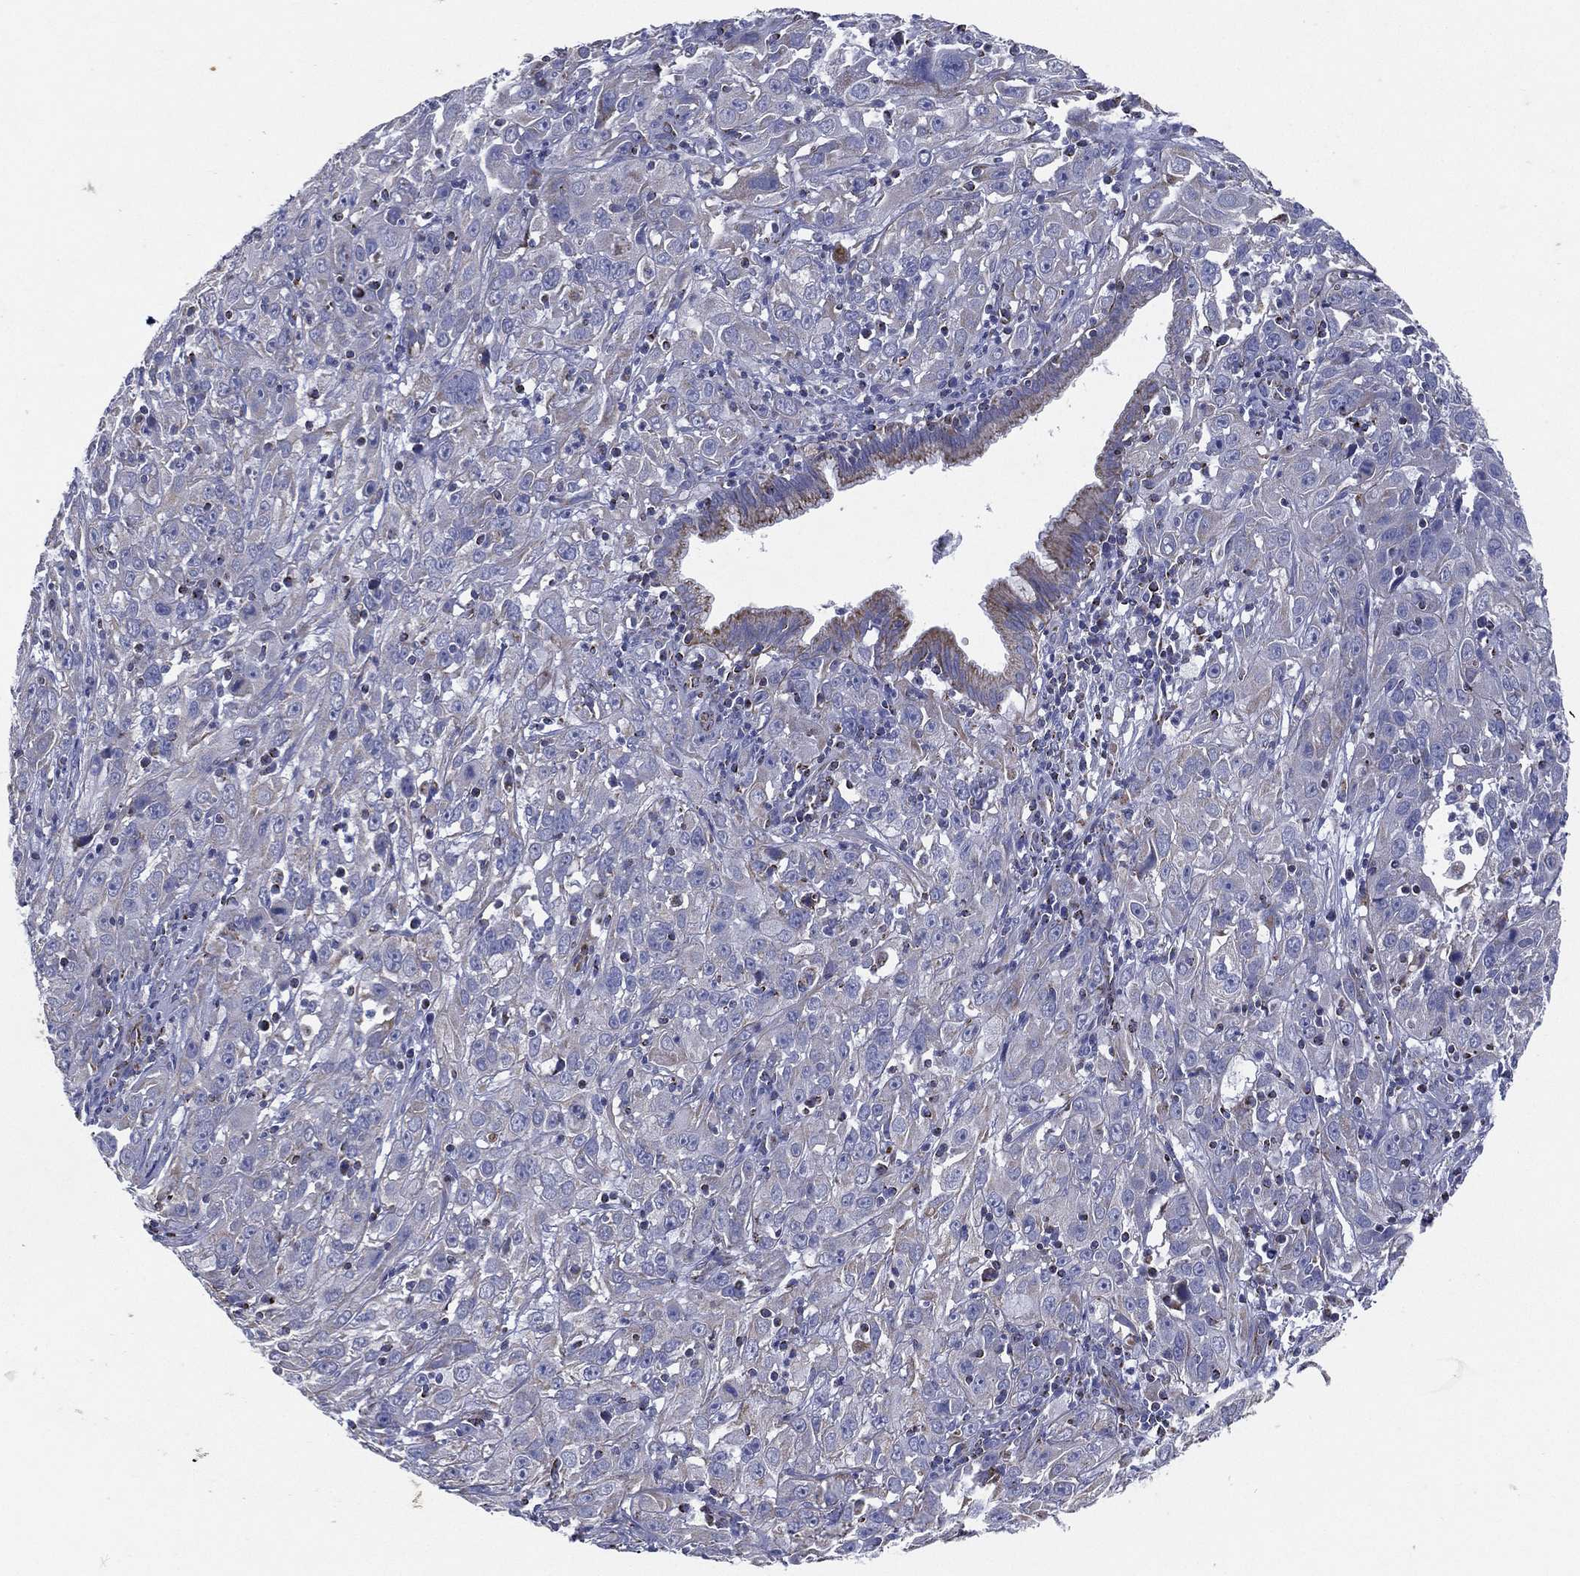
{"staining": {"intensity": "negative", "quantity": "none", "location": "none"}, "tissue": "cervical cancer", "cell_type": "Tumor cells", "image_type": "cancer", "snomed": [{"axis": "morphology", "description": "Squamous cell carcinoma, NOS"}, {"axis": "topography", "description": "Cervix"}], "caption": "The photomicrograph demonstrates no staining of tumor cells in cervical cancer.", "gene": "SFXN1", "patient": {"sex": "female", "age": 32}}